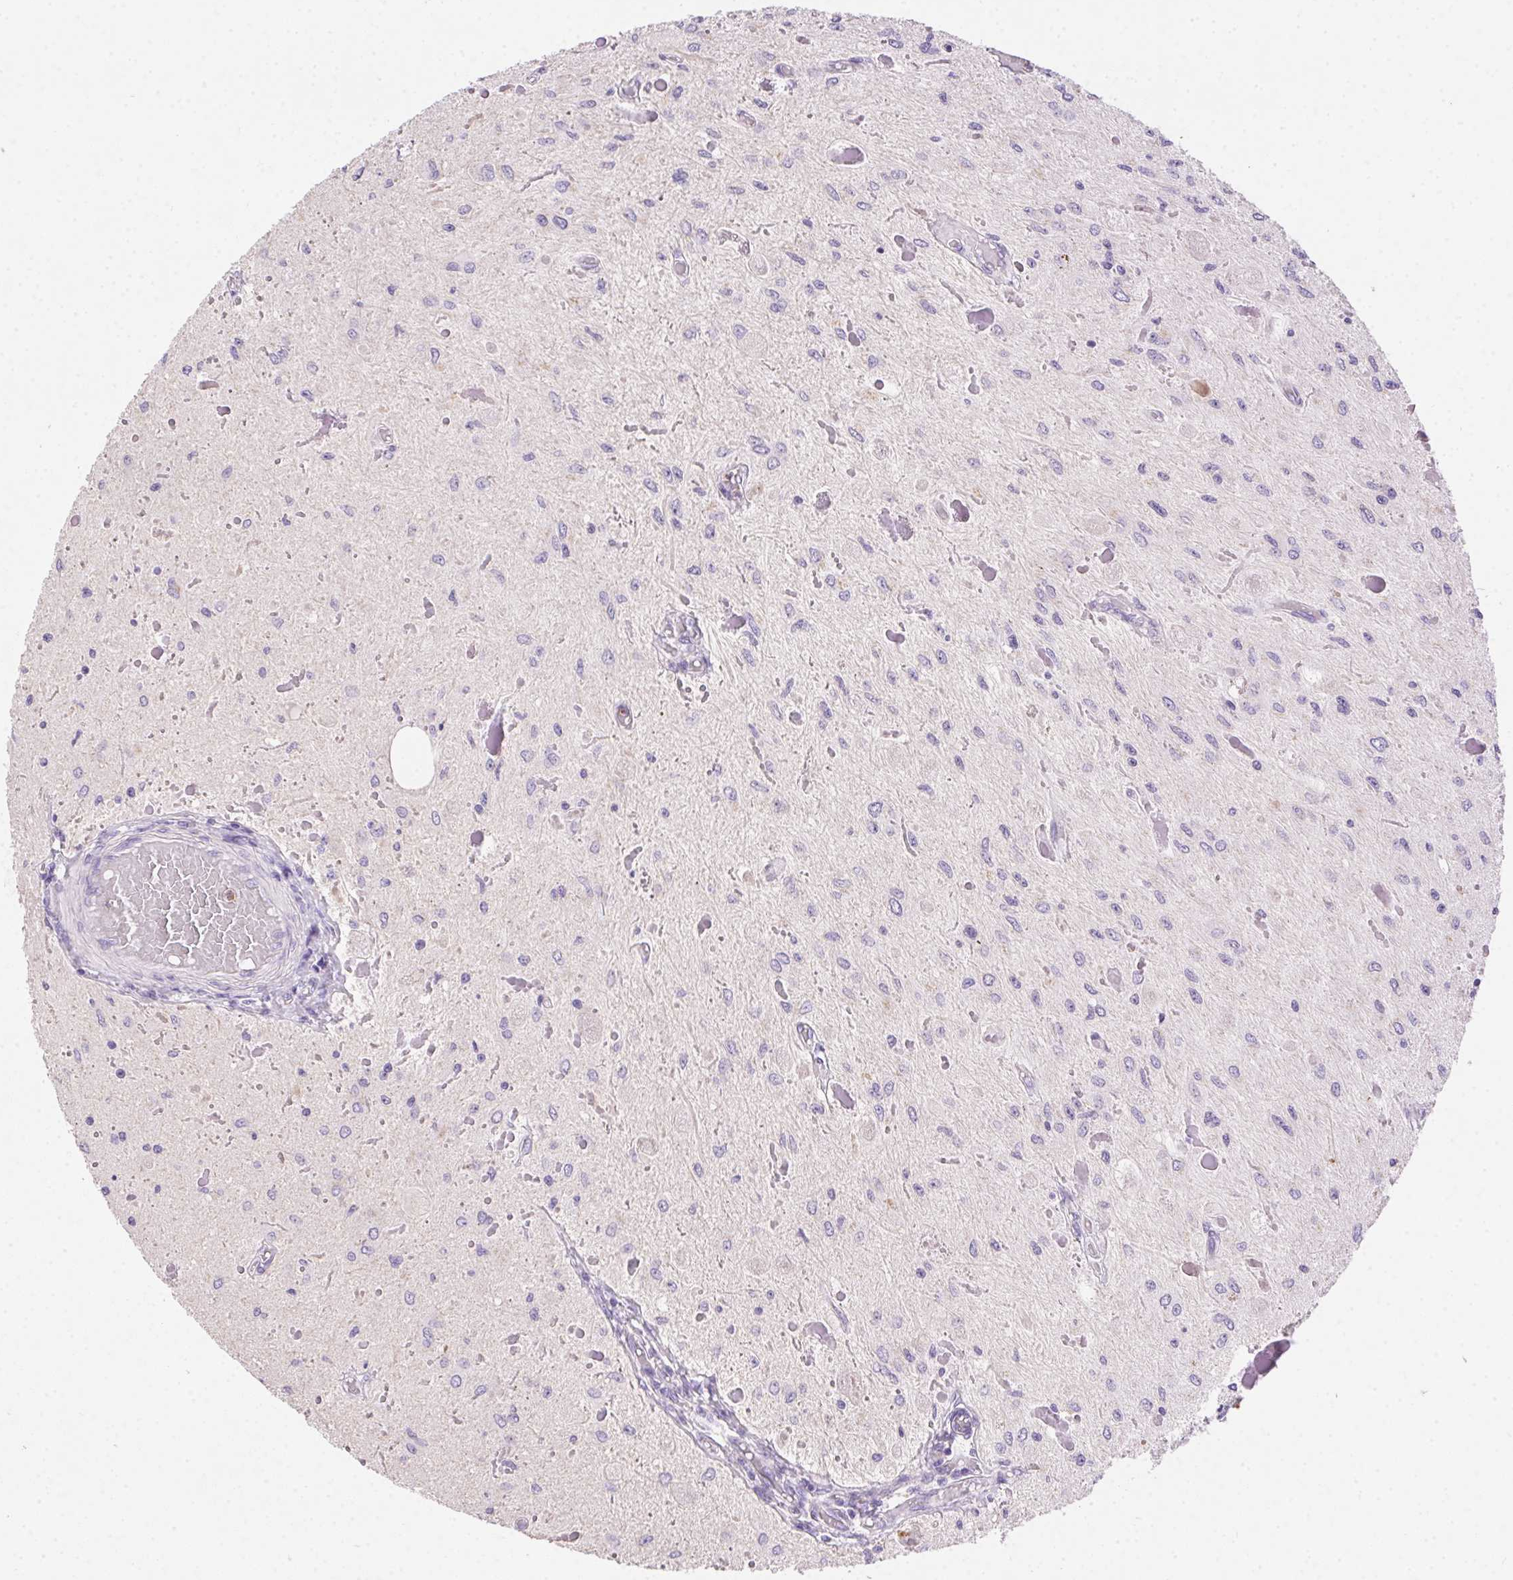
{"staining": {"intensity": "negative", "quantity": "none", "location": "none"}, "tissue": "glioma", "cell_type": "Tumor cells", "image_type": "cancer", "snomed": [{"axis": "morphology", "description": "Glioma, malignant, Low grade"}, {"axis": "topography", "description": "Cerebellum"}], "caption": "Tumor cells show no significant protein staining in glioma.", "gene": "SSTR4", "patient": {"sex": "female", "age": 14}}